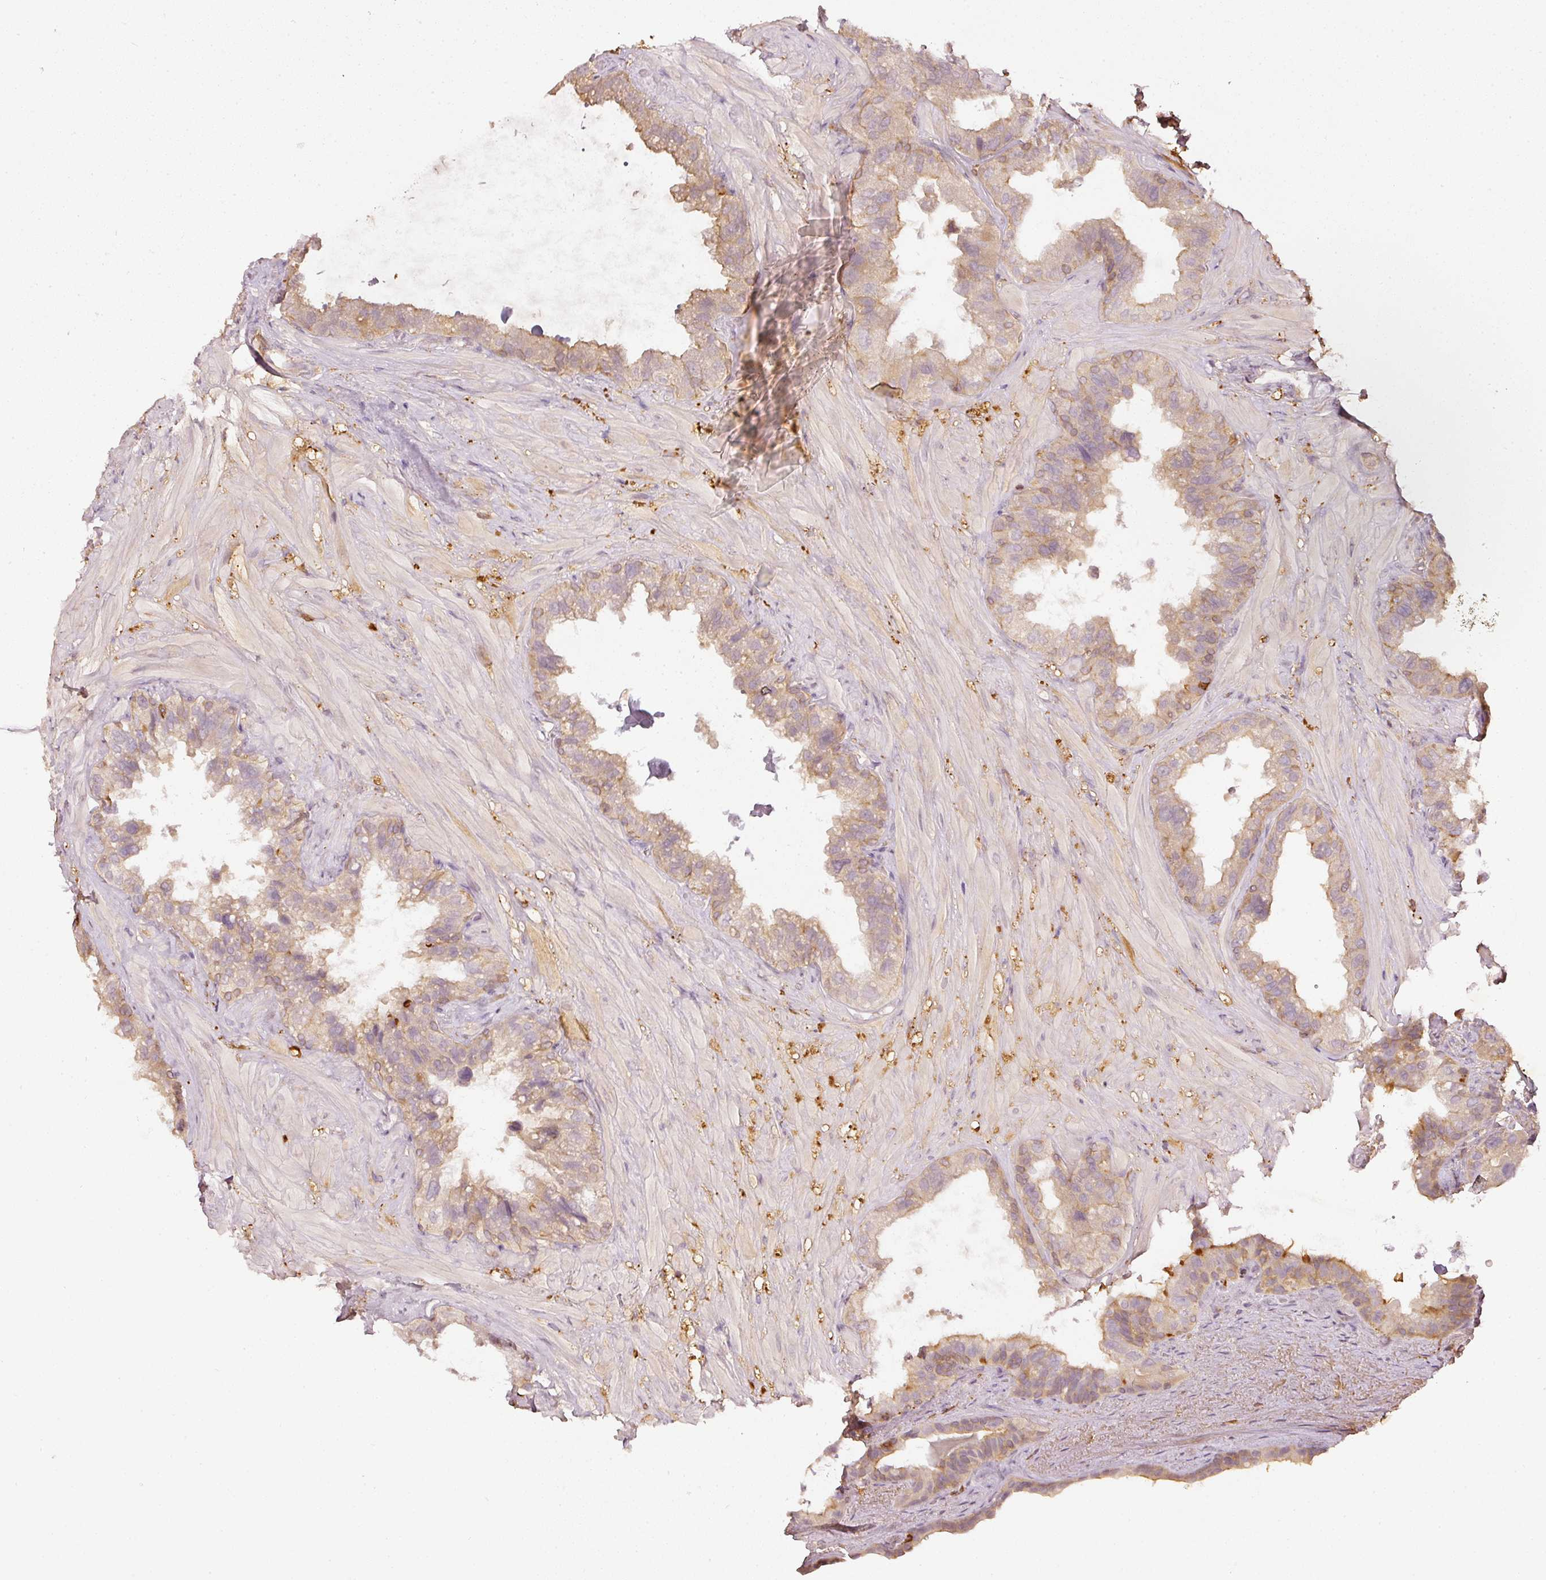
{"staining": {"intensity": "weak", "quantity": ">75%", "location": "cytoplasmic/membranous"}, "tissue": "seminal vesicle", "cell_type": "Glandular cells", "image_type": "normal", "snomed": [{"axis": "morphology", "description": "Normal tissue, NOS"}, {"axis": "topography", "description": "Seminal veicle"}, {"axis": "topography", "description": "Peripheral nerve tissue"}], "caption": "This photomicrograph exhibits IHC staining of benign human seminal vesicle, with low weak cytoplasmic/membranous staining in approximately >75% of glandular cells.", "gene": "EVL", "patient": {"sex": "male", "age": 76}}